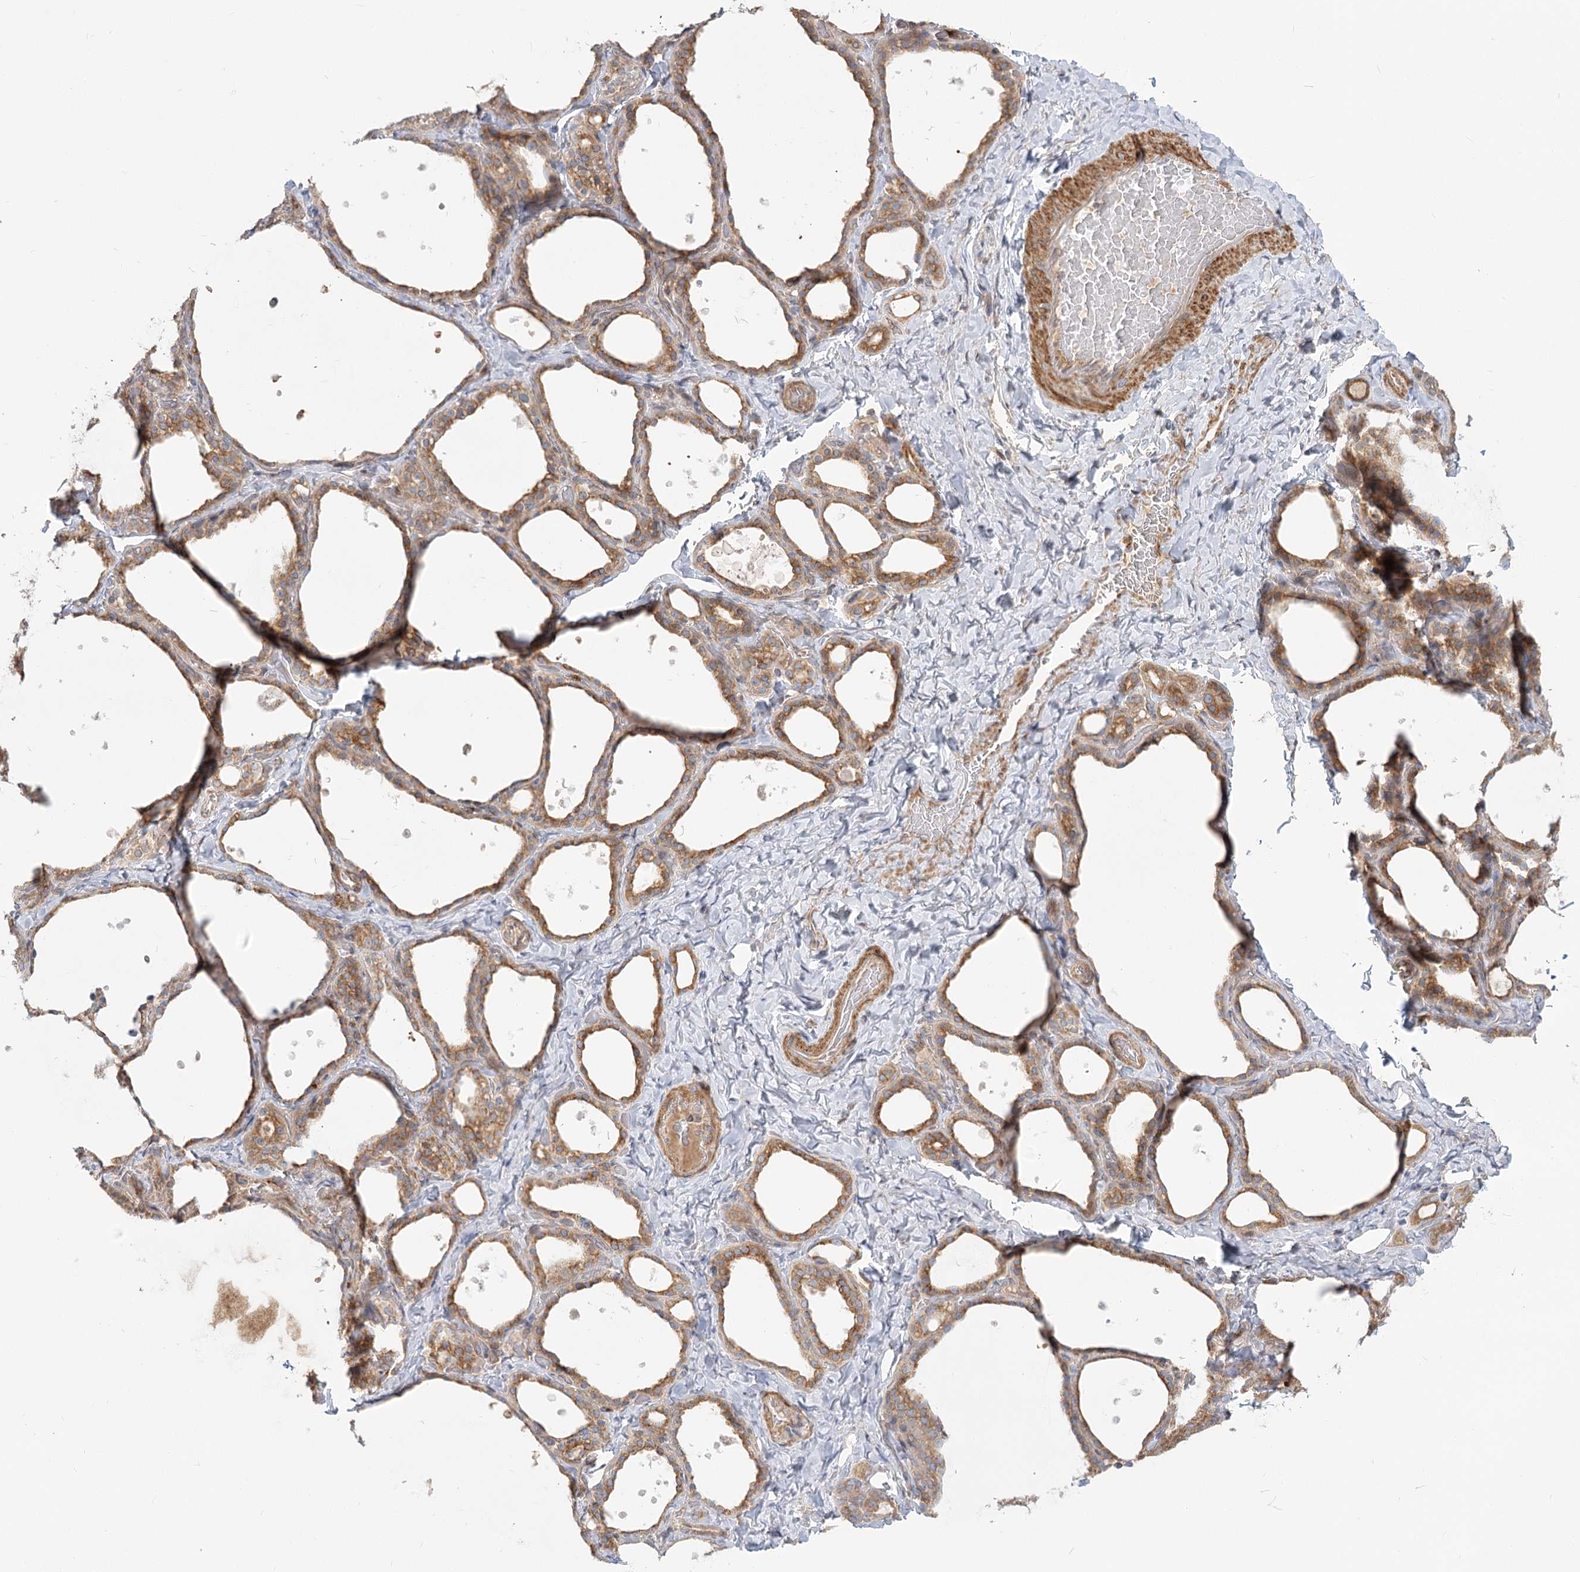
{"staining": {"intensity": "moderate", "quantity": ">75%", "location": "cytoplasmic/membranous"}, "tissue": "thyroid gland", "cell_type": "Glandular cells", "image_type": "normal", "snomed": [{"axis": "morphology", "description": "Normal tissue, NOS"}, {"axis": "topography", "description": "Thyroid gland"}], "caption": "An IHC image of benign tissue is shown. Protein staining in brown shows moderate cytoplasmic/membranous positivity in thyroid gland within glandular cells.", "gene": "MTMR3", "patient": {"sex": "female", "age": 44}}